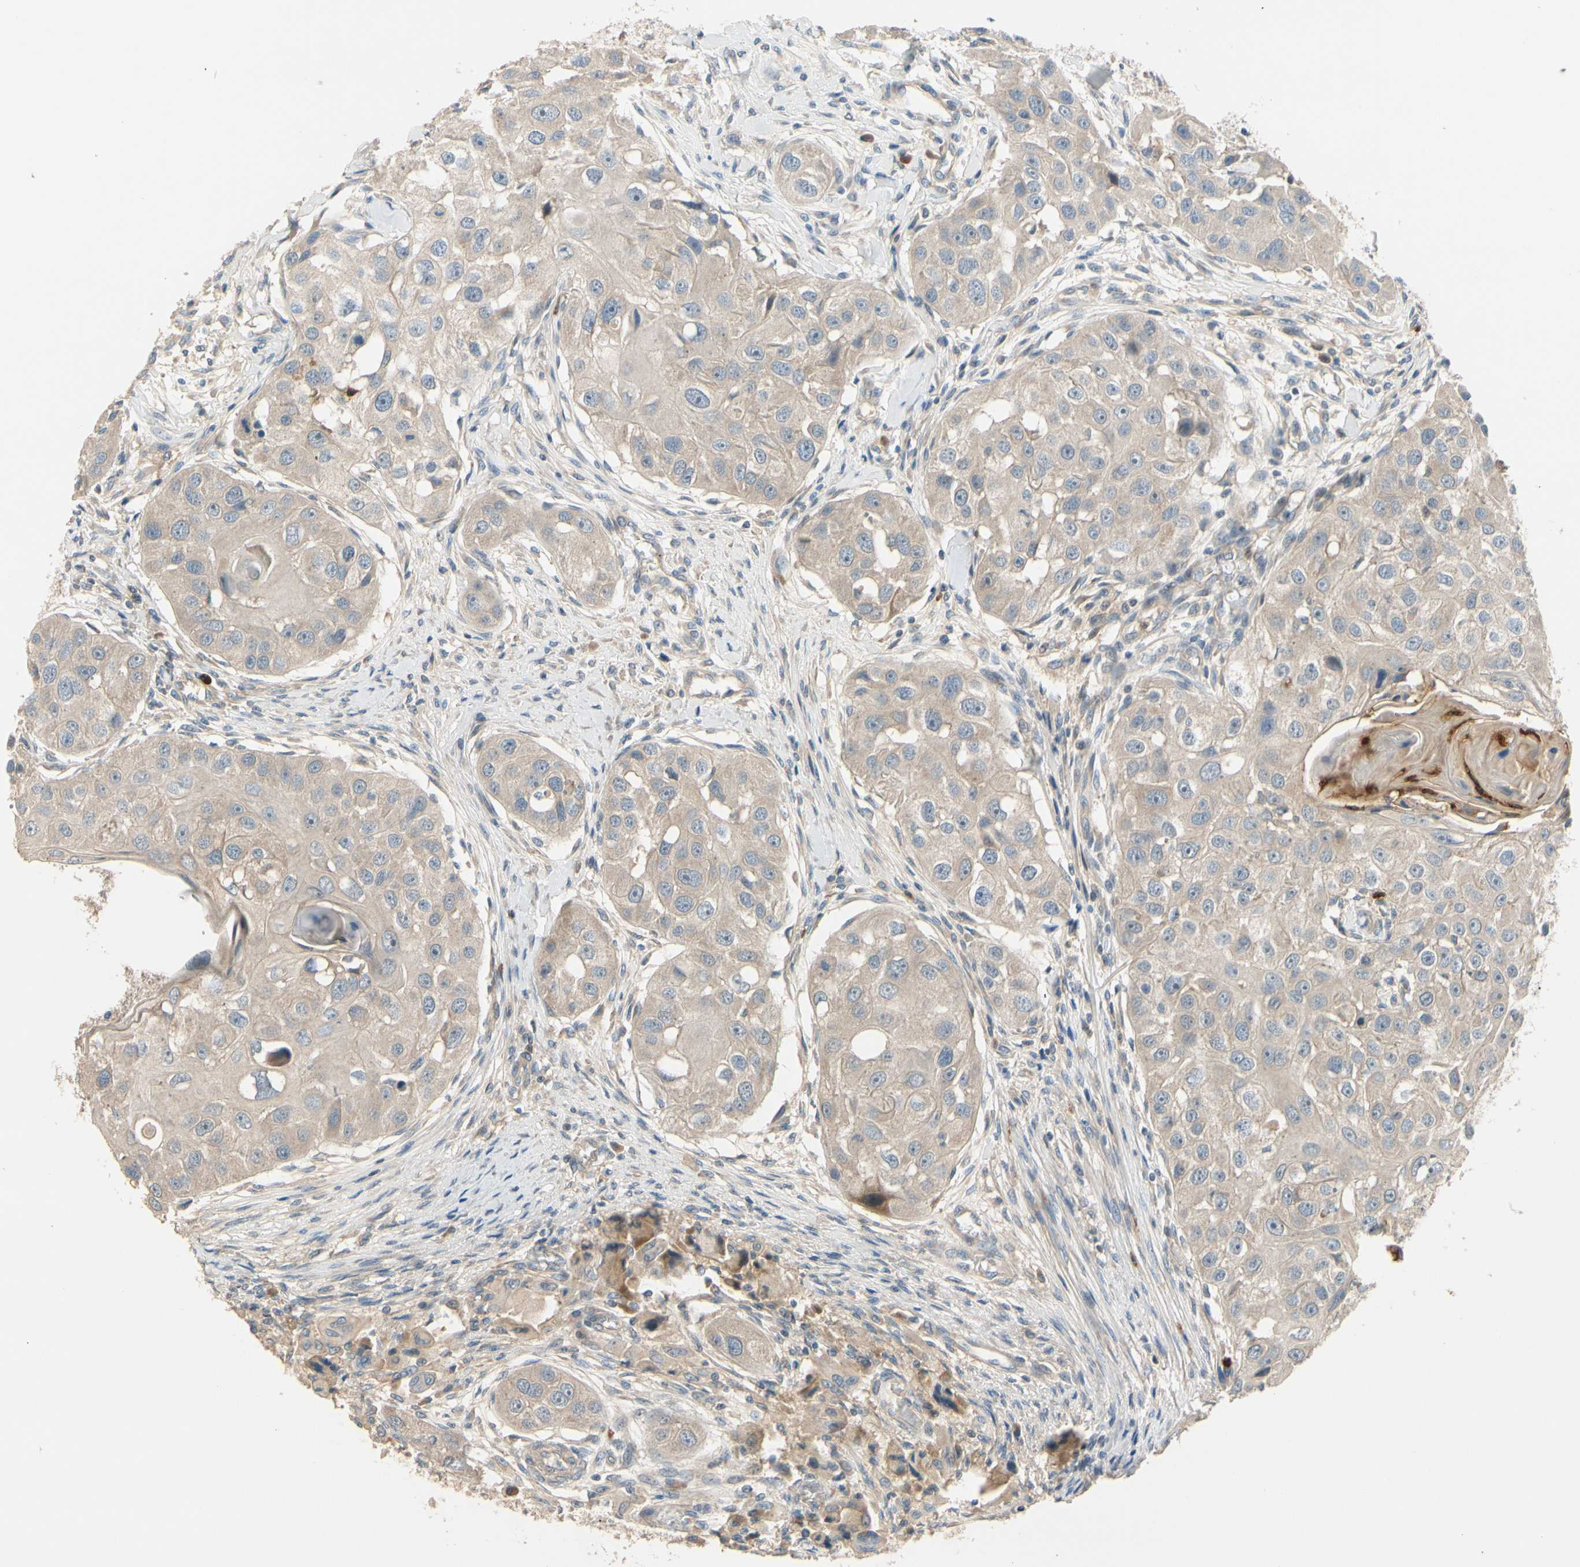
{"staining": {"intensity": "weak", "quantity": ">75%", "location": "cytoplasmic/membranous"}, "tissue": "head and neck cancer", "cell_type": "Tumor cells", "image_type": "cancer", "snomed": [{"axis": "morphology", "description": "Normal tissue, NOS"}, {"axis": "morphology", "description": "Squamous cell carcinoma, NOS"}, {"axis": "topography", "description": "Skeletal muscle"}, {"axis": "topography", "description": "Head-Neck"}], "caption": "Immunohistochemical staining of head and neck cancer (squamous cell carcinoma) reveals low levels of weak cytoplasmic/membranous protein expression in approximately >75% of tumor cells.", "gene": "SIGLEC5", "patient": {"sex": "male", "age": 51}}